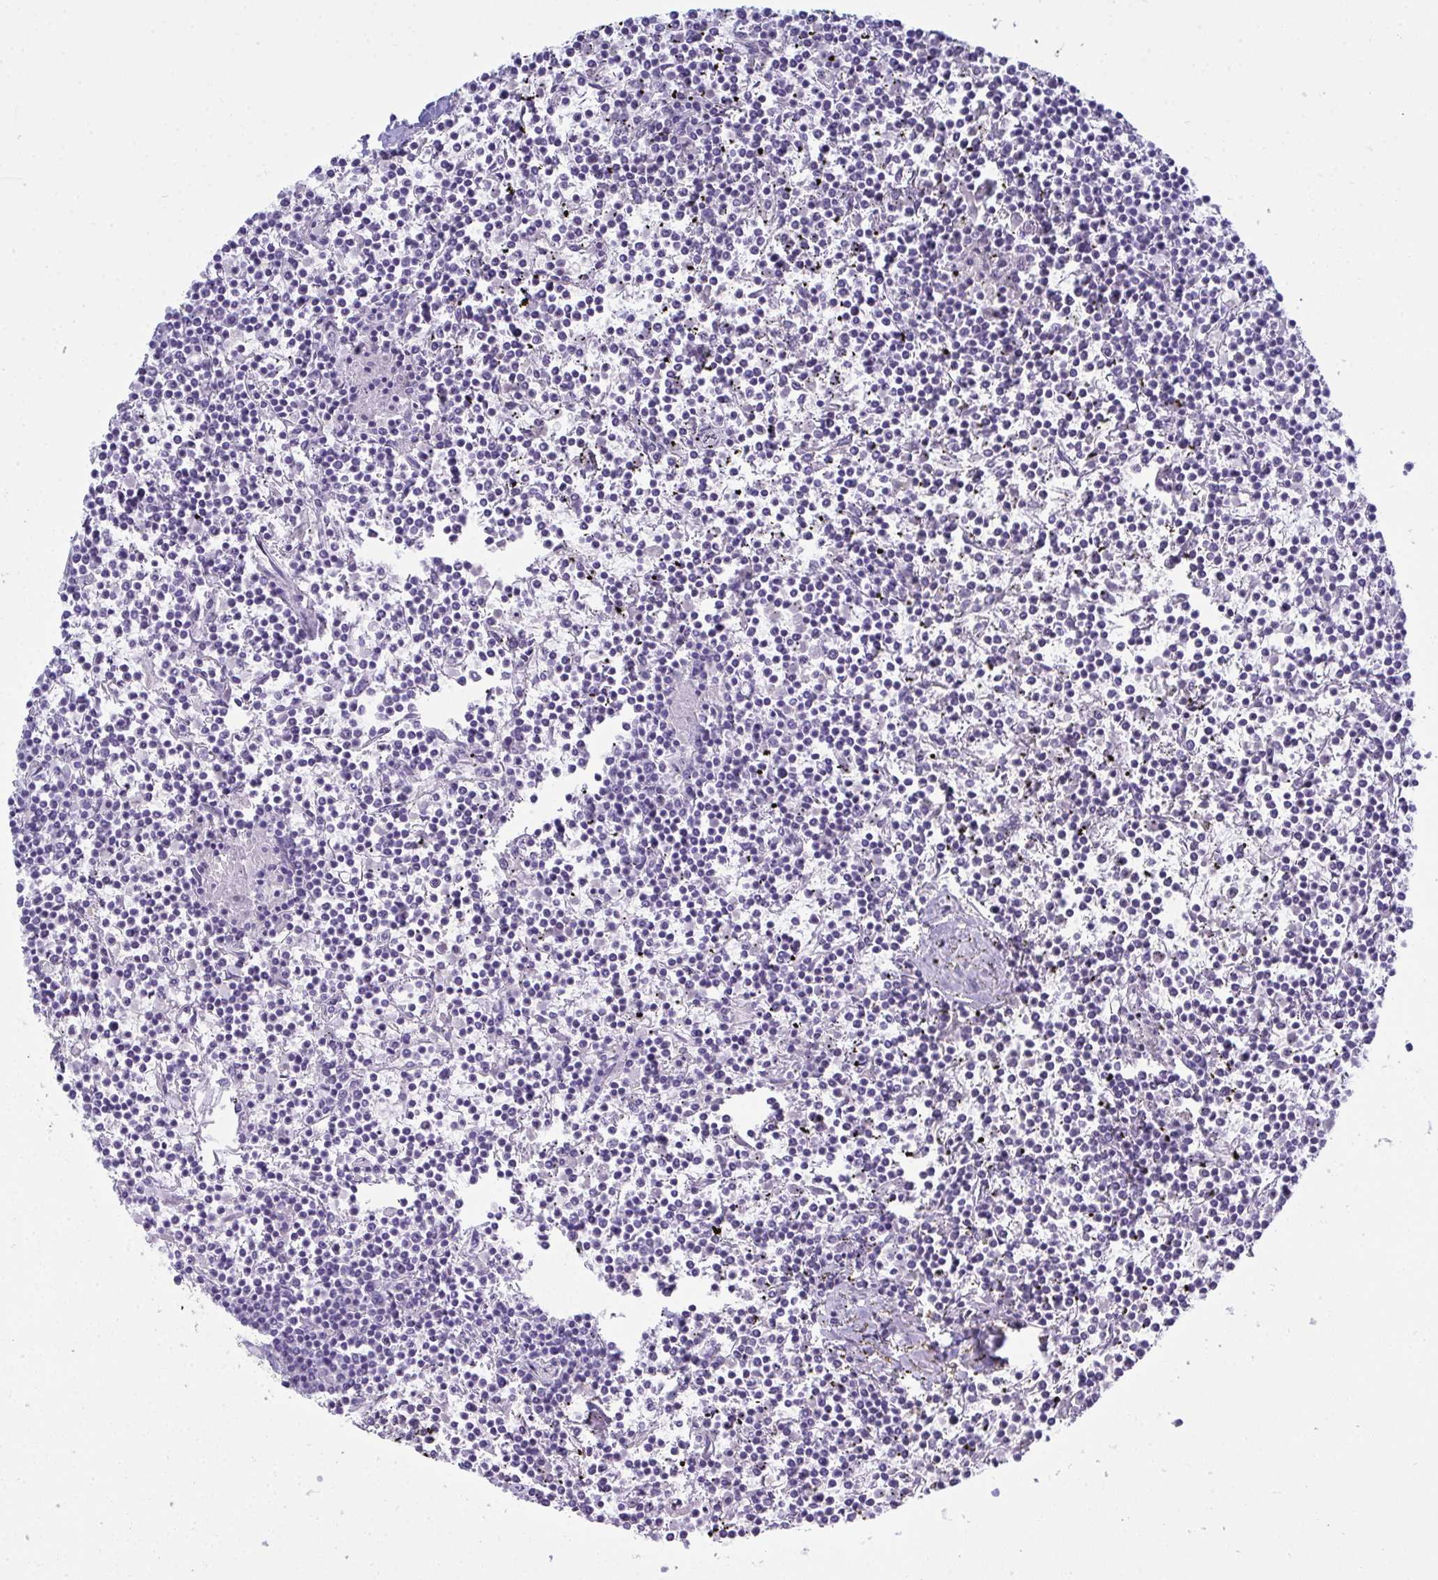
{"staining": {"intensity": "negative", "quantity": "none", "location": "none"}, "tissue": "lymphoma", "cell_type": "Tumor cells", "image_type": "cancer", "snomed": [{"axis": "morphology", "description": "Malignant lymphoma, non-Hodgkin's type, Low grade"}, {"axis": "topography", "description": "Spleen"}], "caption": "Immunohistochemical staining of human malignant lymphoma, non-Hodgkin's type (low-grade) exhibits no significant expression in tumor cells.", "gene": "SERPINB10", "patient": {"sex": "female", "age": 19}}